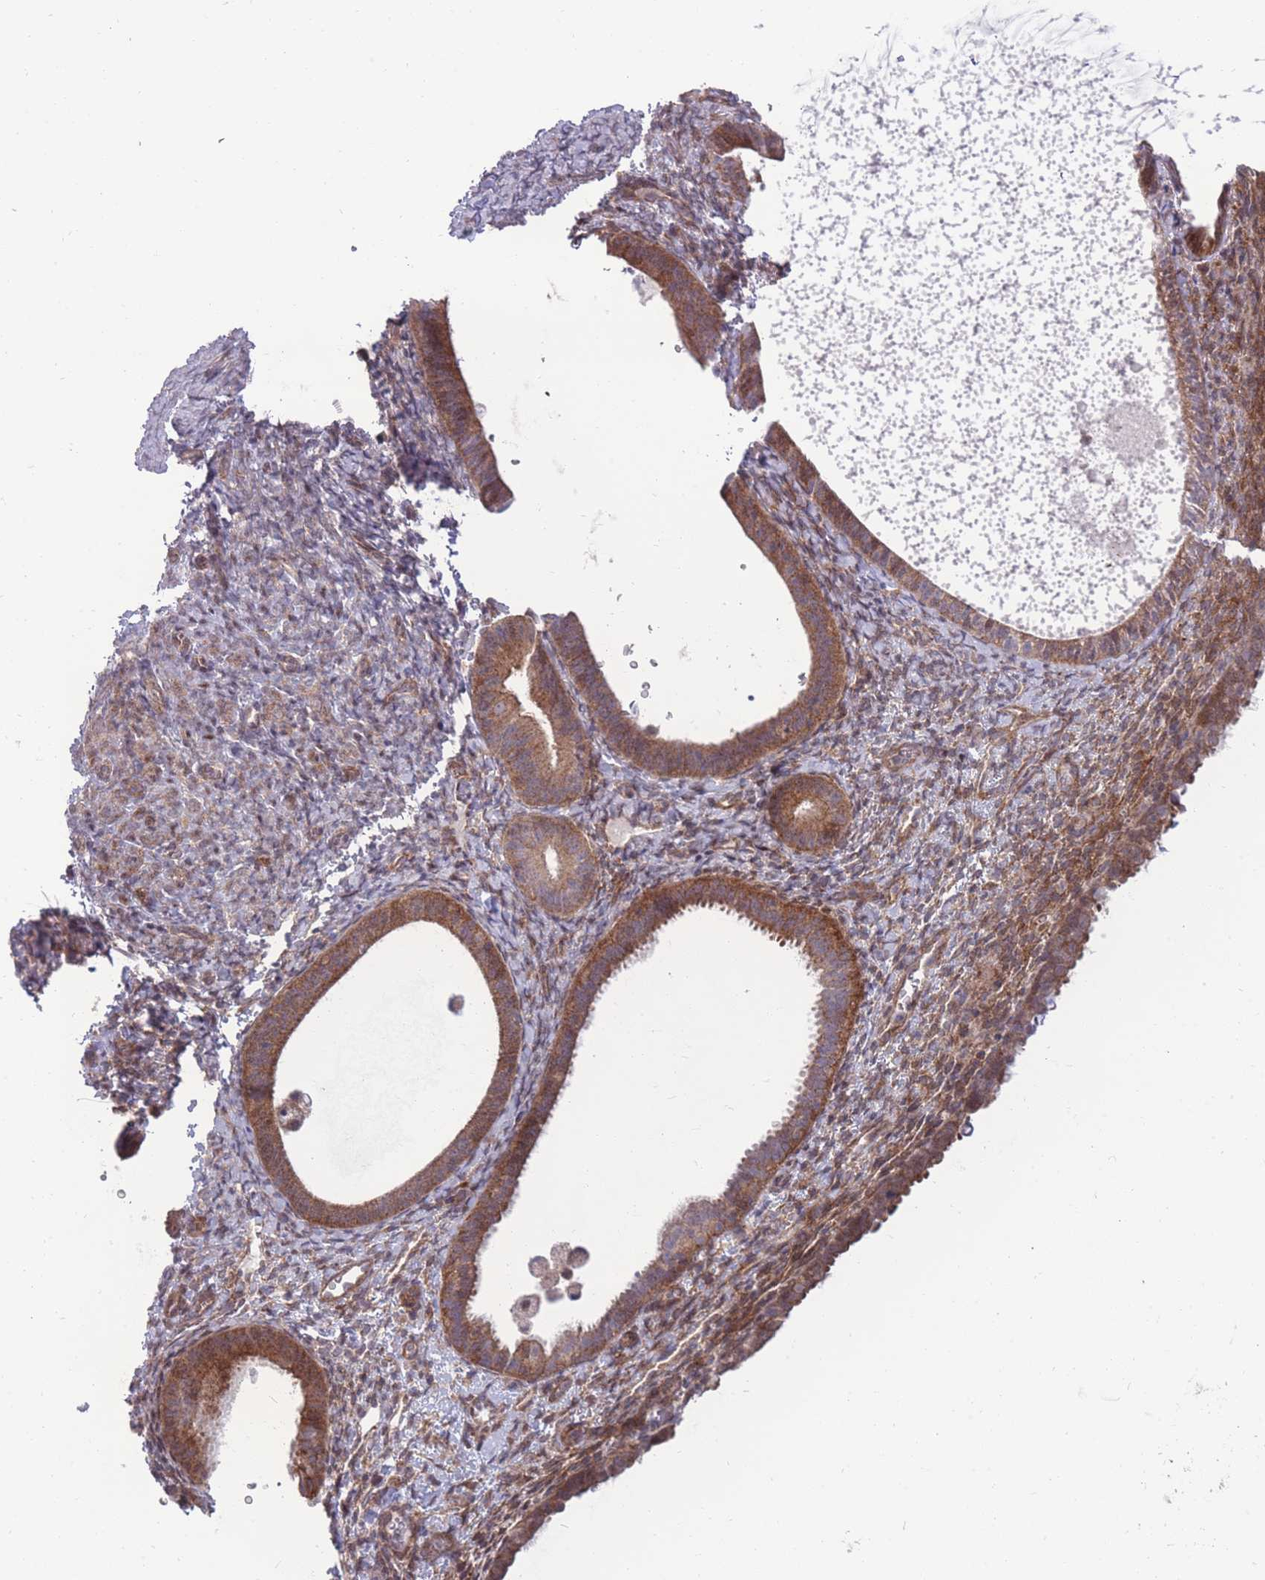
{"staining": {"intensity": "moderate", "quantity": "<25%", "location": "cytoplasmic/membranous"}, "tissue": "endometrium", "cell_type": "Cells in endometrial stroma", "image_type": "normal", "snomed": [{"axis": "morphology", "description": "Normal tissue, NOS"}, {"axis": "topography", "description": "Endometrium"}], "caption": "About <25% of cells in endometrial stroma in normal human endometrium reveal moderate cytoplasmic/membranous protein staining as visualized by brown immunohistochemical staining.", "gene": "RIC8A", "patient": {"sex": "female", "age": 65}}